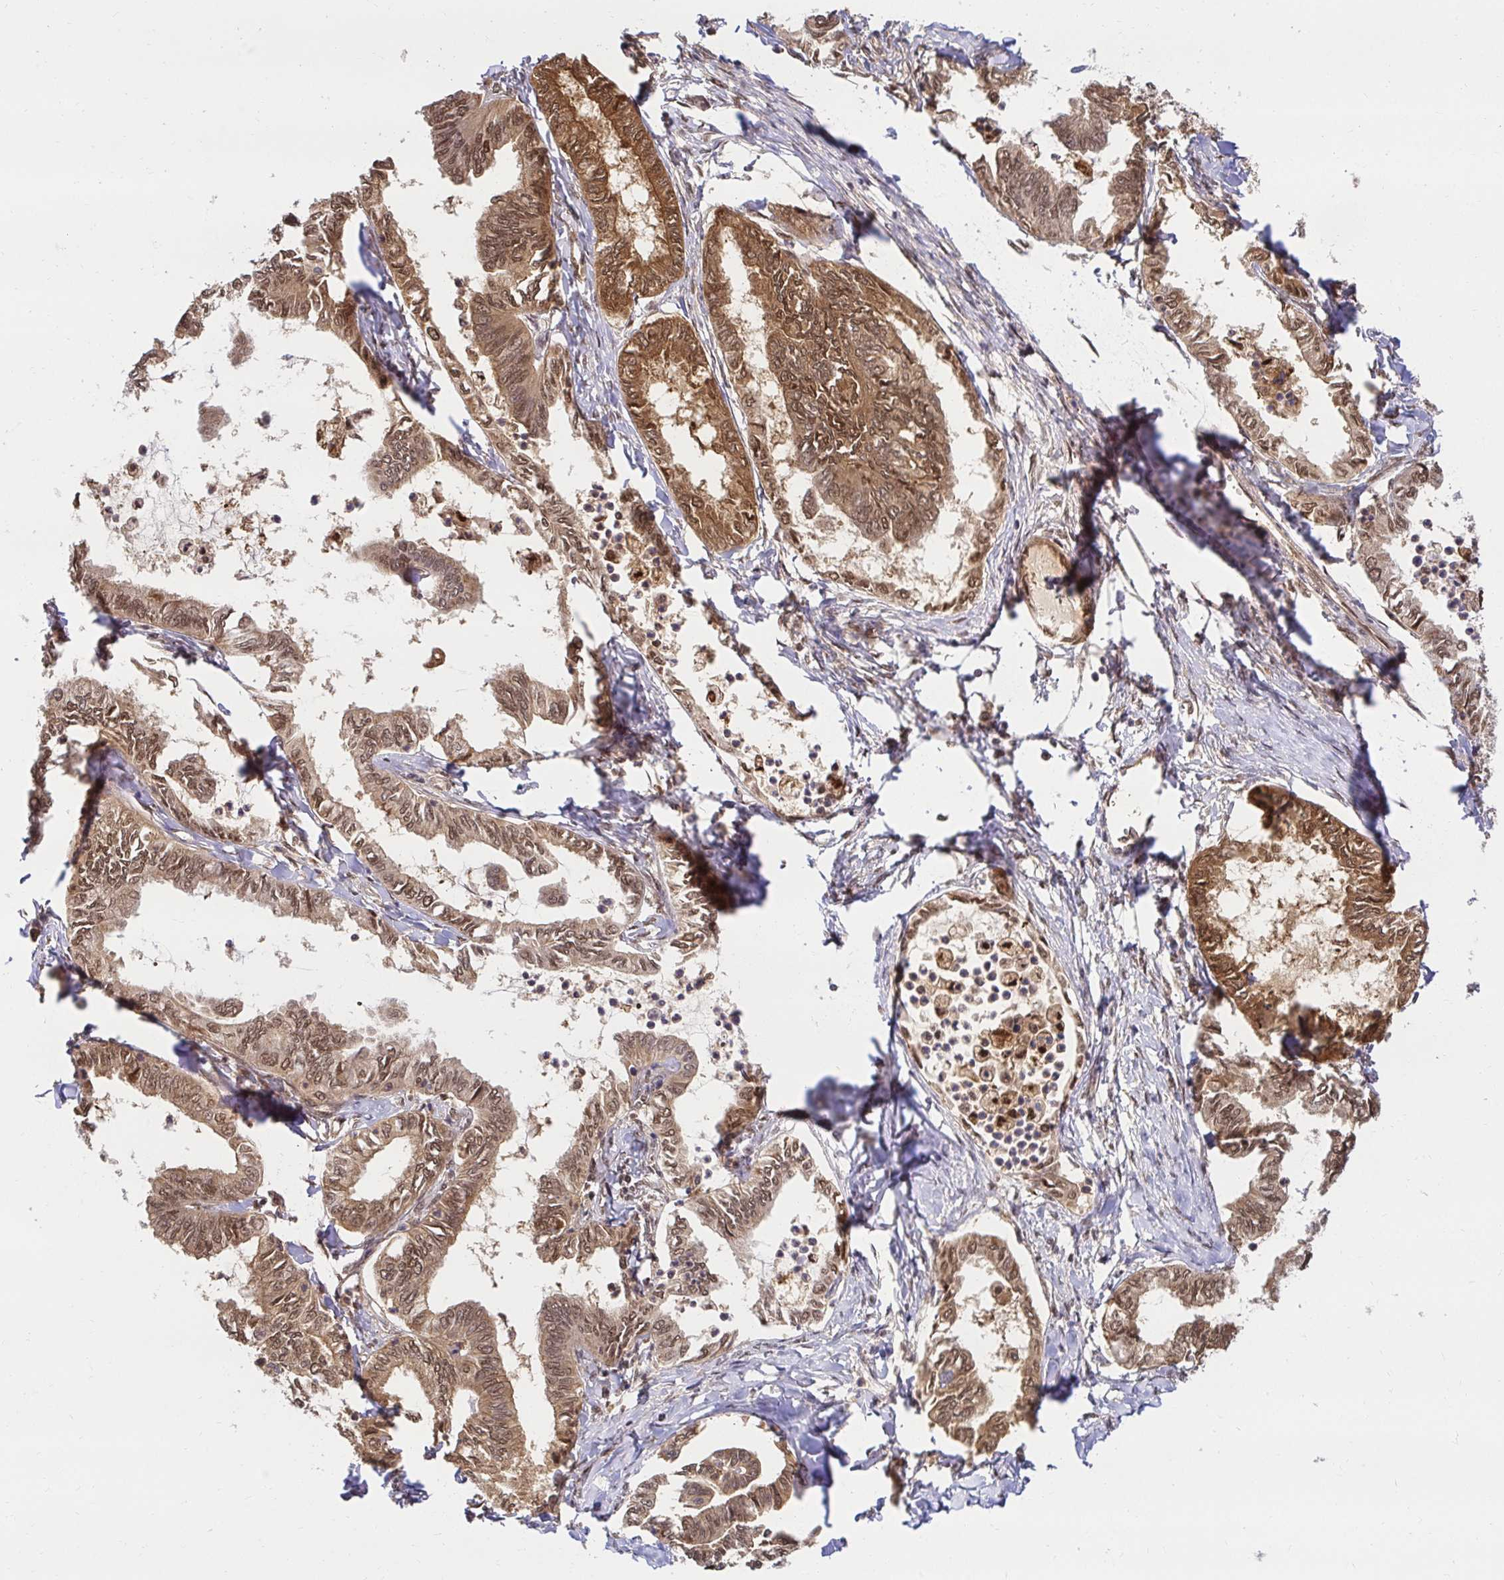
{"staining": {"intensity": "moderate", "quantity": ">75%", "location": "cytoplasmic/membranous,nuclear"}, "tissue": "ovarian cancer", "cell_type": "Tumor cells", "image_type": "cancer", "snomed": [{"axis": "morphology", "description": "Carcinoma, endometroid"}, {"axis": "topography", "description": "Ovary"}], "caption": "Human ovarian cancer stained with a protein marker shows moderate staining in tumor cells.", "gene": "PSMA4", "patient": {"sex": "female", "age": 70}}